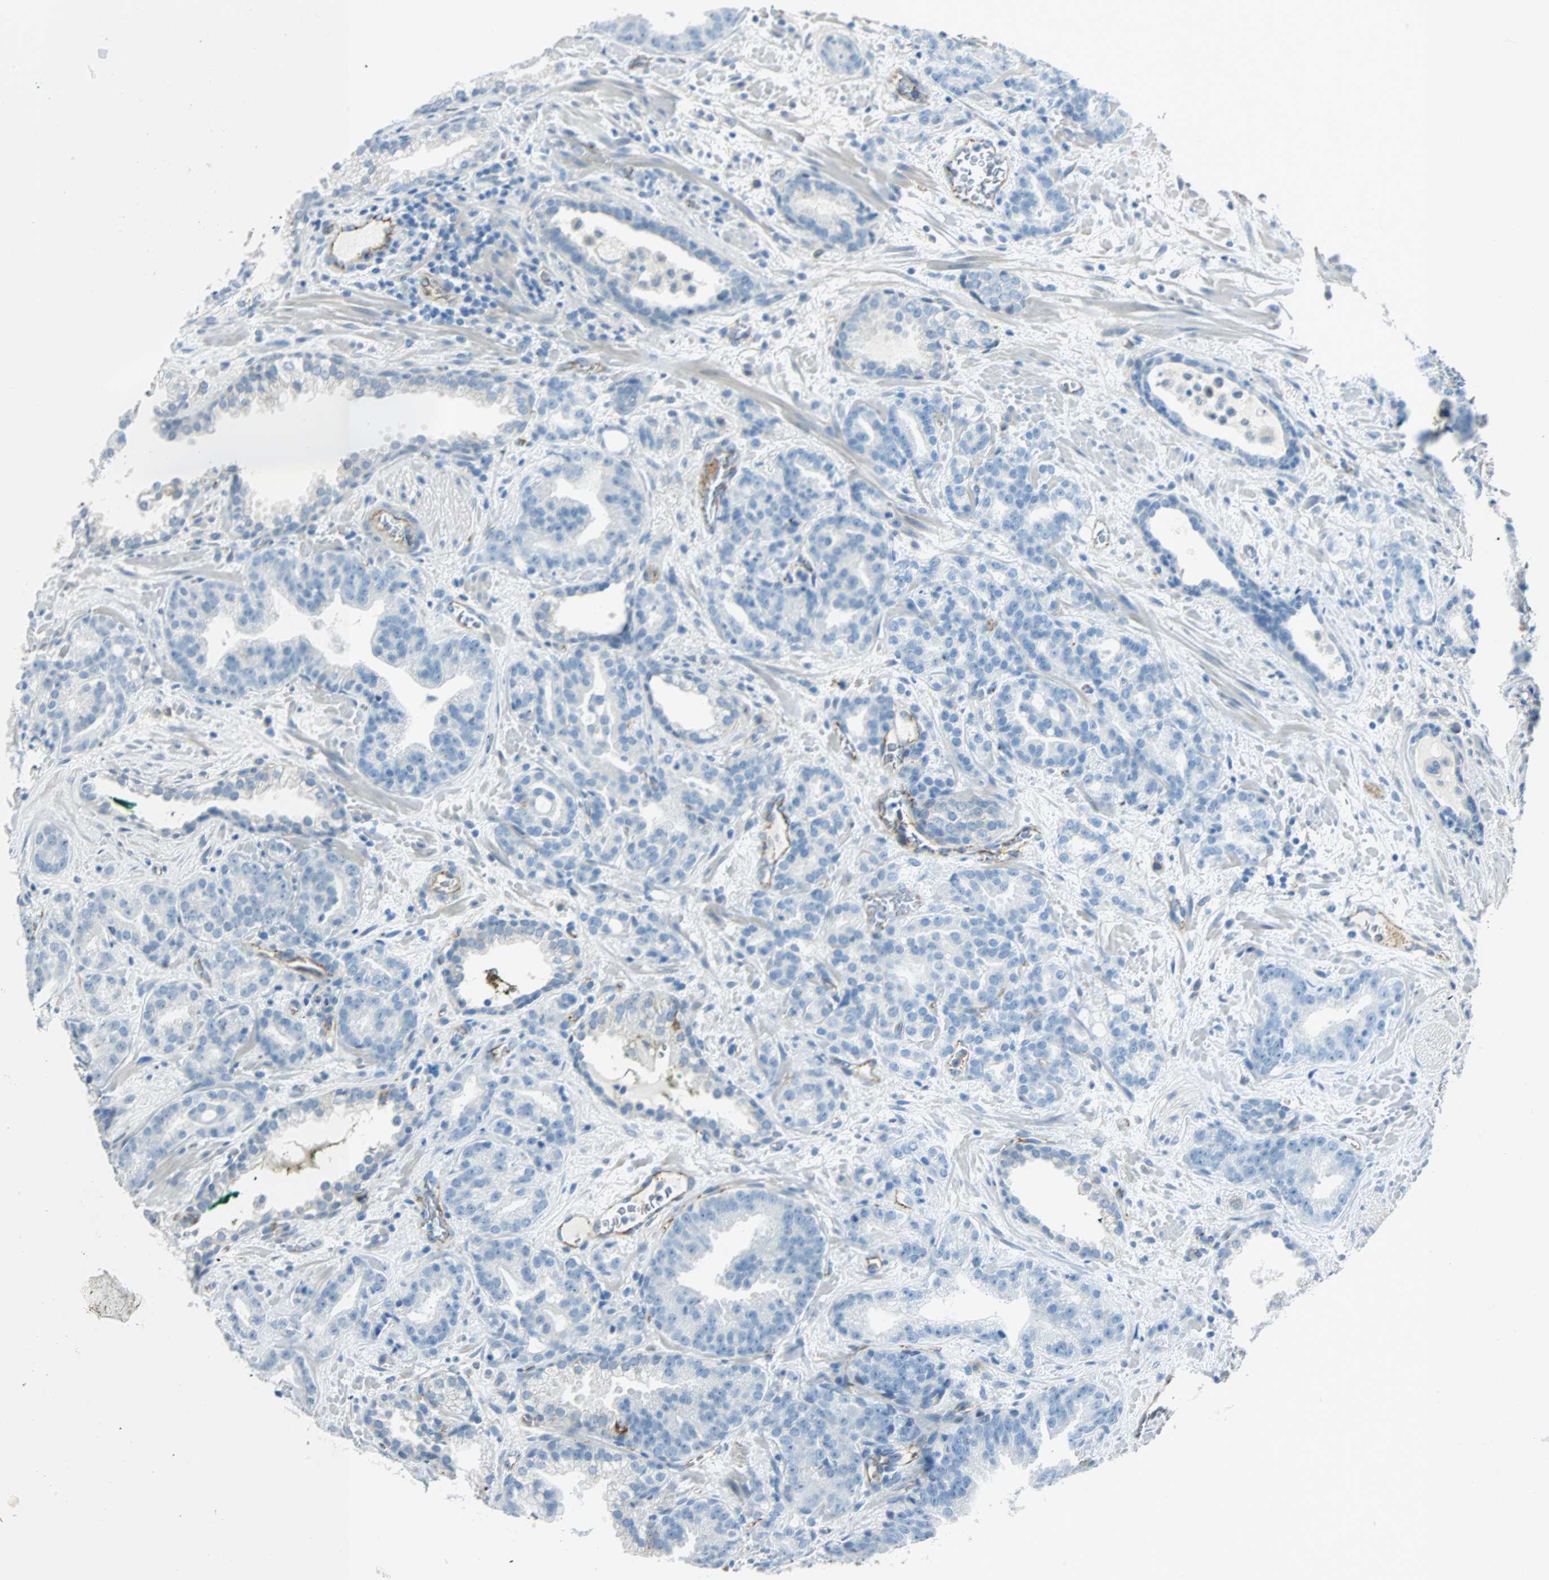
{"staining": {"intensity": "weak", "quantity": "<25%", "location": "cytoplasmic/membranous"}, "tissue": "prostate cancer", "cell_type": "Tumor cells", "image_type": "cancer", "snomed": [{"axis": "morphology", "description": "Adenocarcinoma, Low grade"}, {"axis": "topography", "description": "Prostate"}], "caption": "Prostate cancer (low-grade adenocarcinoma) was stained to show a protein in brown. There is no significant staining in tumor cells.", "gene": "VPS9D1", "patient": {"sex": "male", "age": 63}}